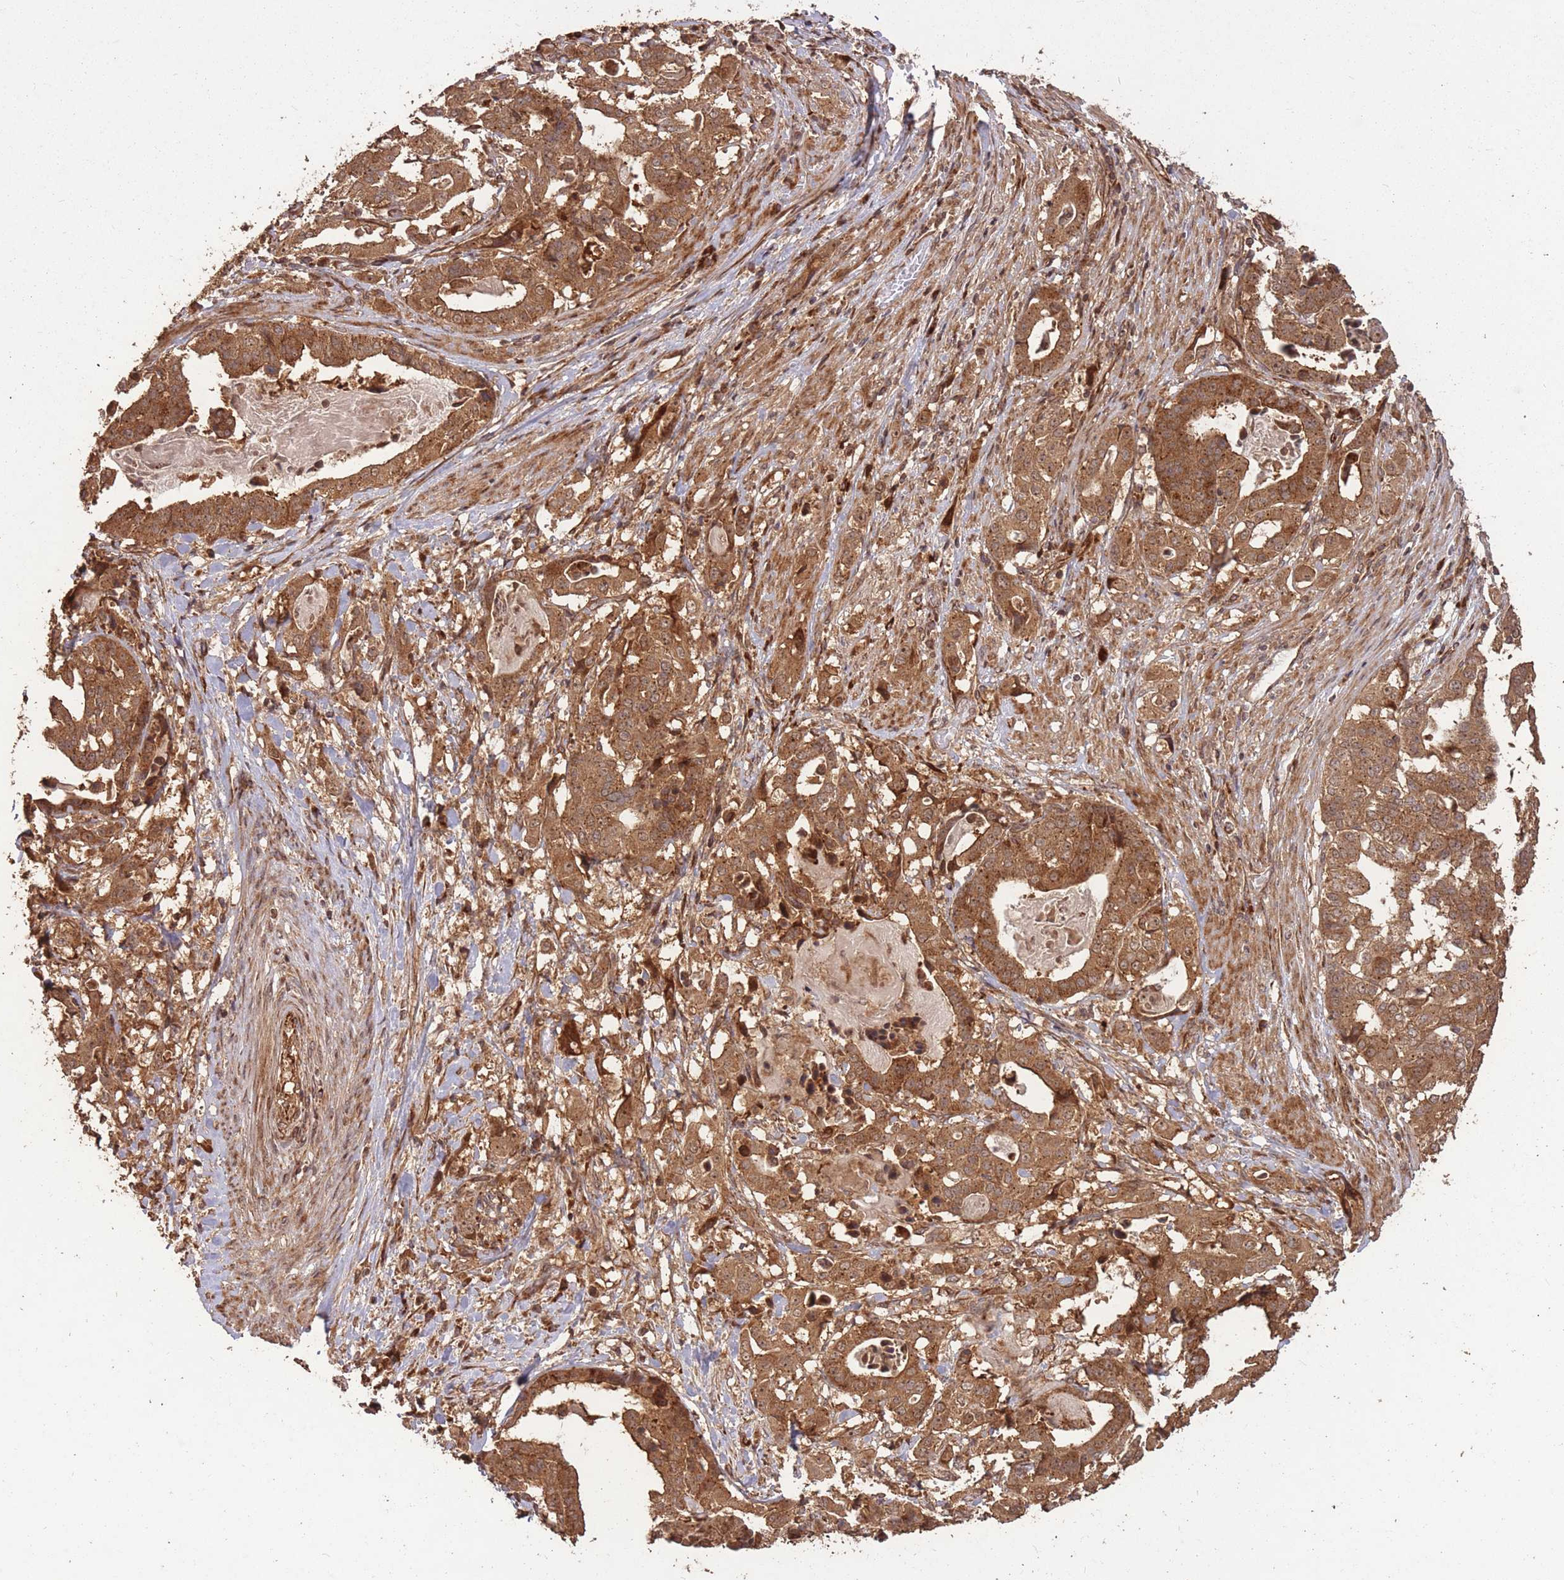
{"staining": {"intensity": "strong", "quantity": ">75%", "location": "cytoplasmic/membranous,nuclear"}, "tissue": "stomach cancer", "cell_type": "Tumor cells", "image_type": "cancer", "snomed": [{"axis": "morphology", "description": "Adenocarcinoma, NOS"}, {"axis": "topography", "description": "Stomach"}], "caption": "High-power microscopy captured an IHC micrograph of stomach cancer, revealing strong cytoplasmic/membranous and nuclear expression in about >75% of tumor cells. (DAB IHC, brown staining for protein, blue staining for nuclei).", "gene": "ERBB3", "patient": {"sex": "male", "age": 48}}